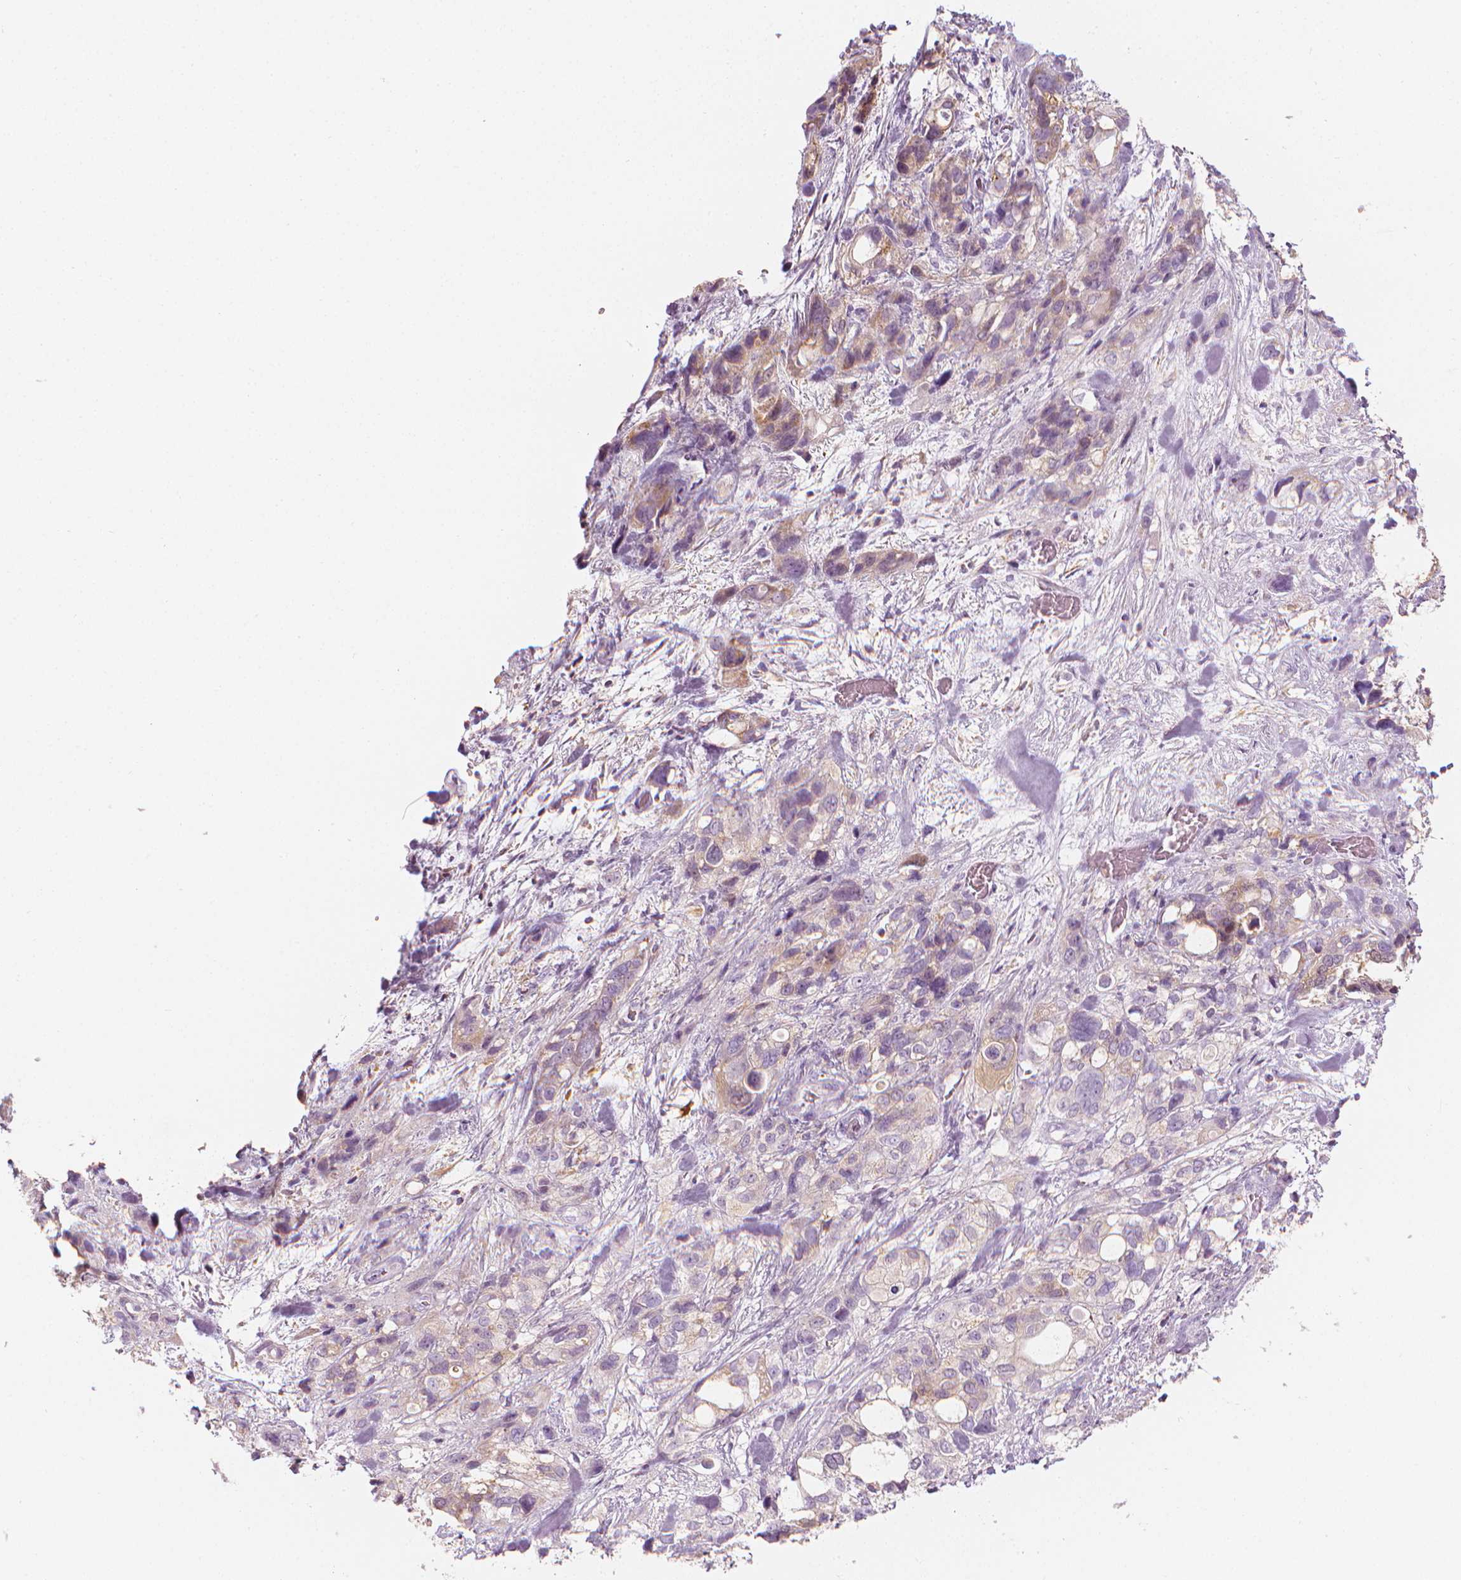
{"staining": {"intensity": "weak", "quantity": "<25%", "location": "cytoplasmic/membranous"}, "tissue": "stomach cancer", "cell_type": "Tumor cells", "image_type": "cancer", "snomed": [{"axis": "morphology", "description": "Adenocarcinoma, NOS"}, {"axis": "topography", "description": "Stomach, upper"}], "caption": "Tumor cells are negative for brown protein staining in stomach cancer. The staining was performed using DAB (3,3'-diaminobenzidine) to visualize the protein expression in brown, while the nuclei were stained in blue with hematoxylin (Magnification: 20x).", "gene": "SHMT1", "patient": {"sex": "female", "age": 81}}